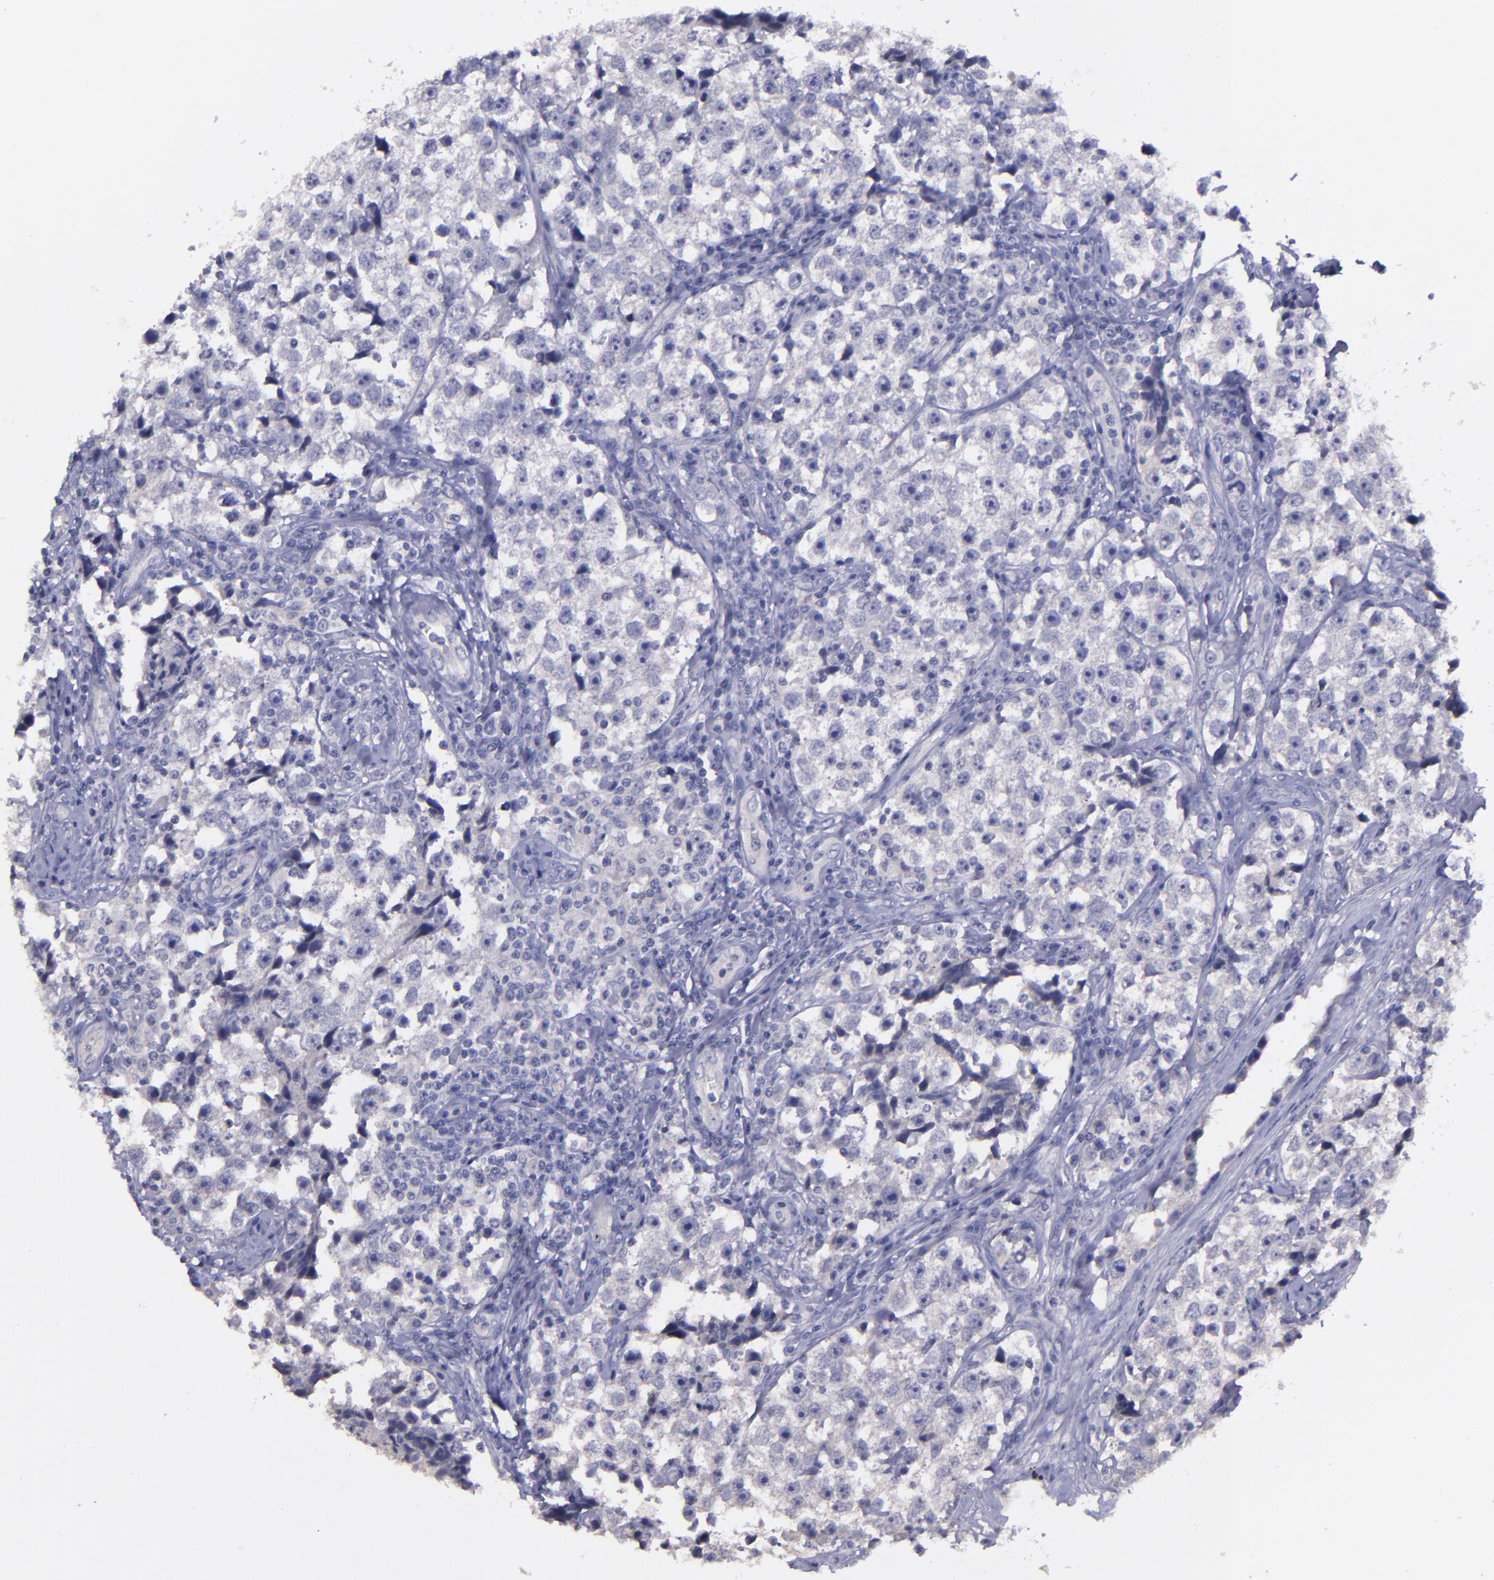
{"staining": {"intensity": "negative", "quantity": "none", "location": "none"}, "tissue": "testis cancer", "cell_type": "Tumor cells", "image_type": "cancer", "snomed": [{"axis": "morphology", "description": "Seminoma, NOS"}, {"axis": "topography", "description": "Testis"}], "caption": "High magnification brightfield microscopy of testis cancer stained with DAB (3,3'-diaminobenzidine) (brown) and counterstained with hematoxylin (blue): tumor cells show no significant staining.", "gene": "MASP1", "patient": {"sex": "male", "age": 32}}